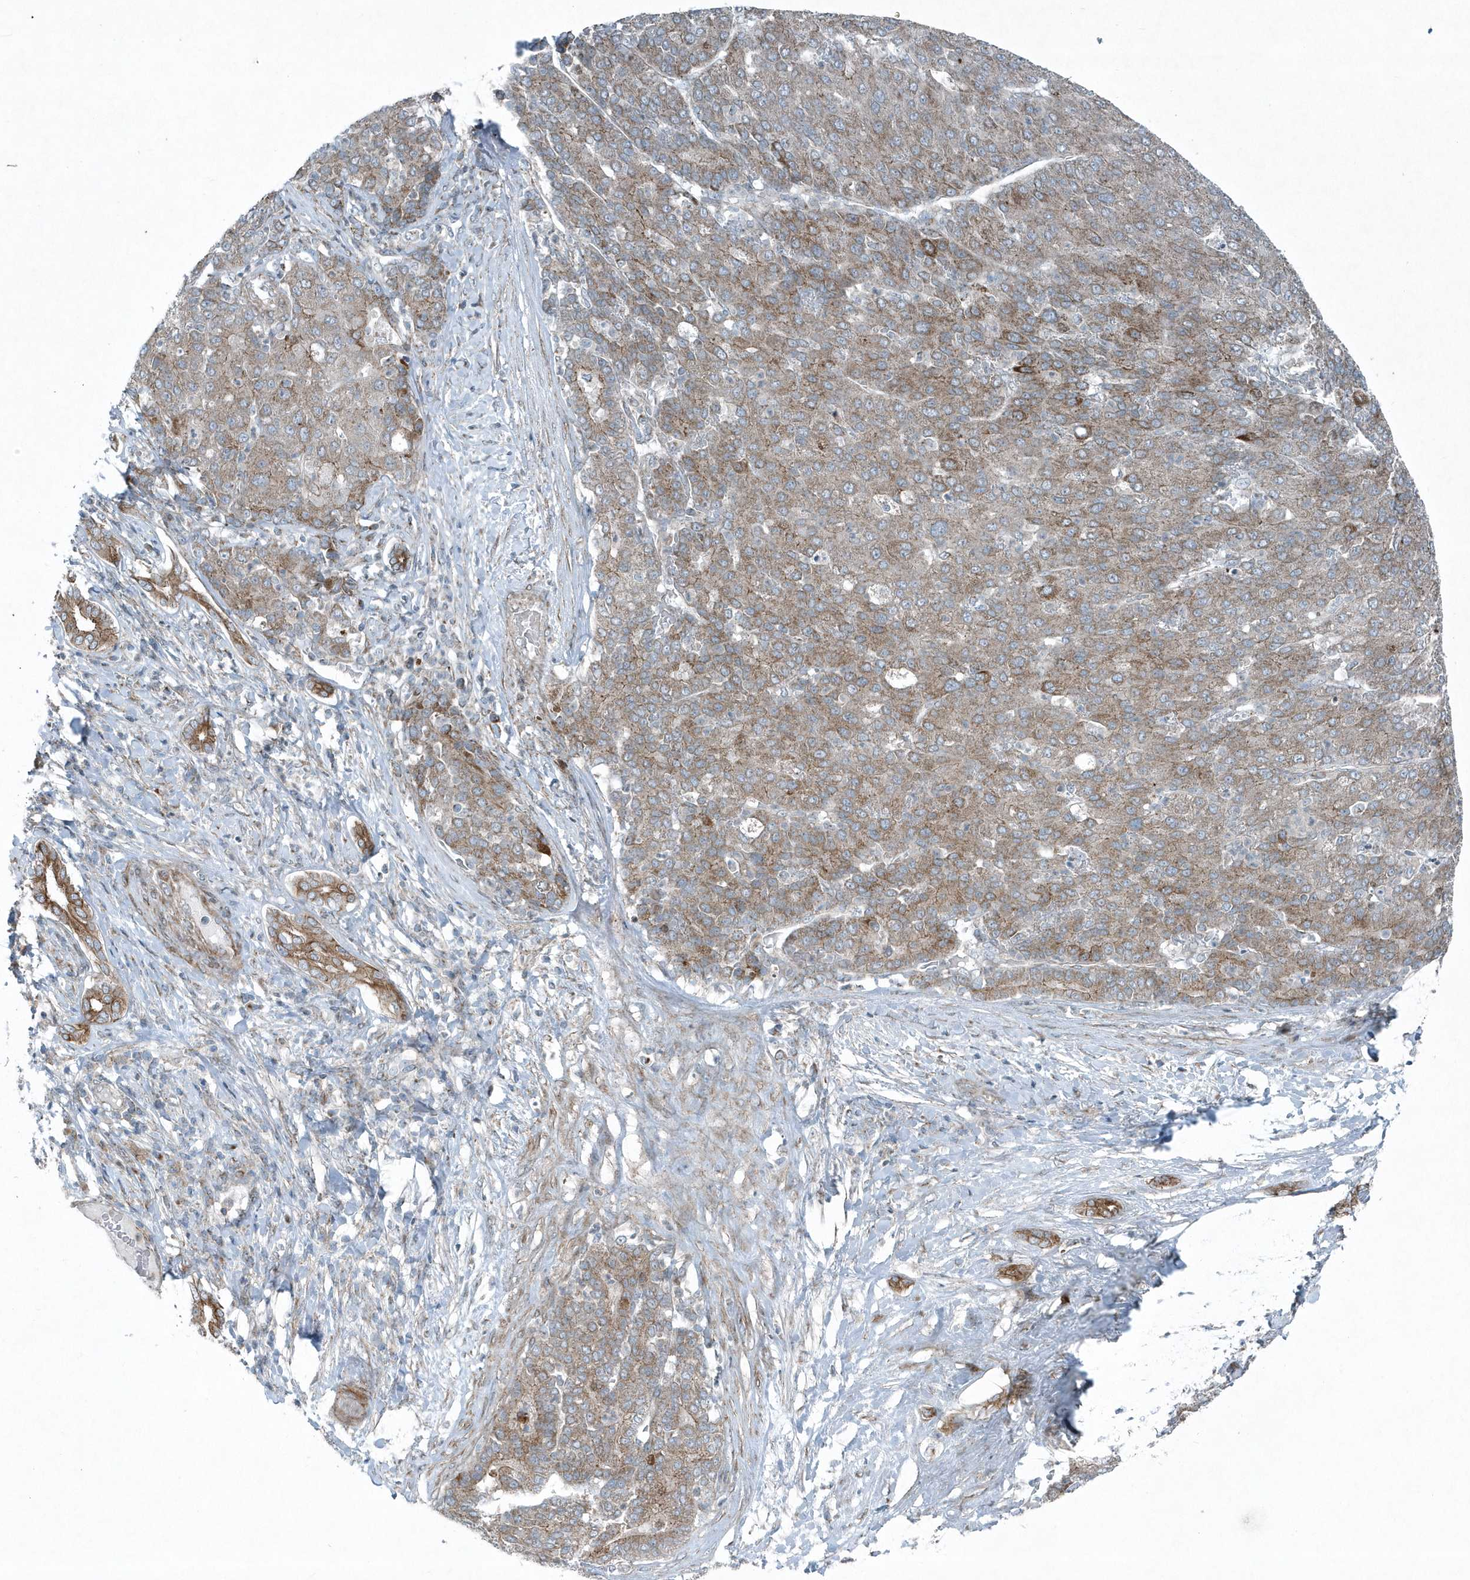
{"staining": {"intensity": "moderate", "quantity": ">75%", "location": "cytoplasmic/membranous"}, "tissue": "liver cancer", "cell_type": "Tumor cells", "image_type": "cancer", "snomed": [{"axis": "morphology", "description": "Carcinoma, Hepatocellular, NOS"}, {"axis": "topography", "description": "Liver"}], "caption": "Human liver cancer (hepatocellular carcinoma) stained with a brown dye displays moderate cytoplasmic/membranous positive positivity in about >75% of tumor cells.", "gene": "GCC2", "patient": {"sex": "male", "age": 65}}